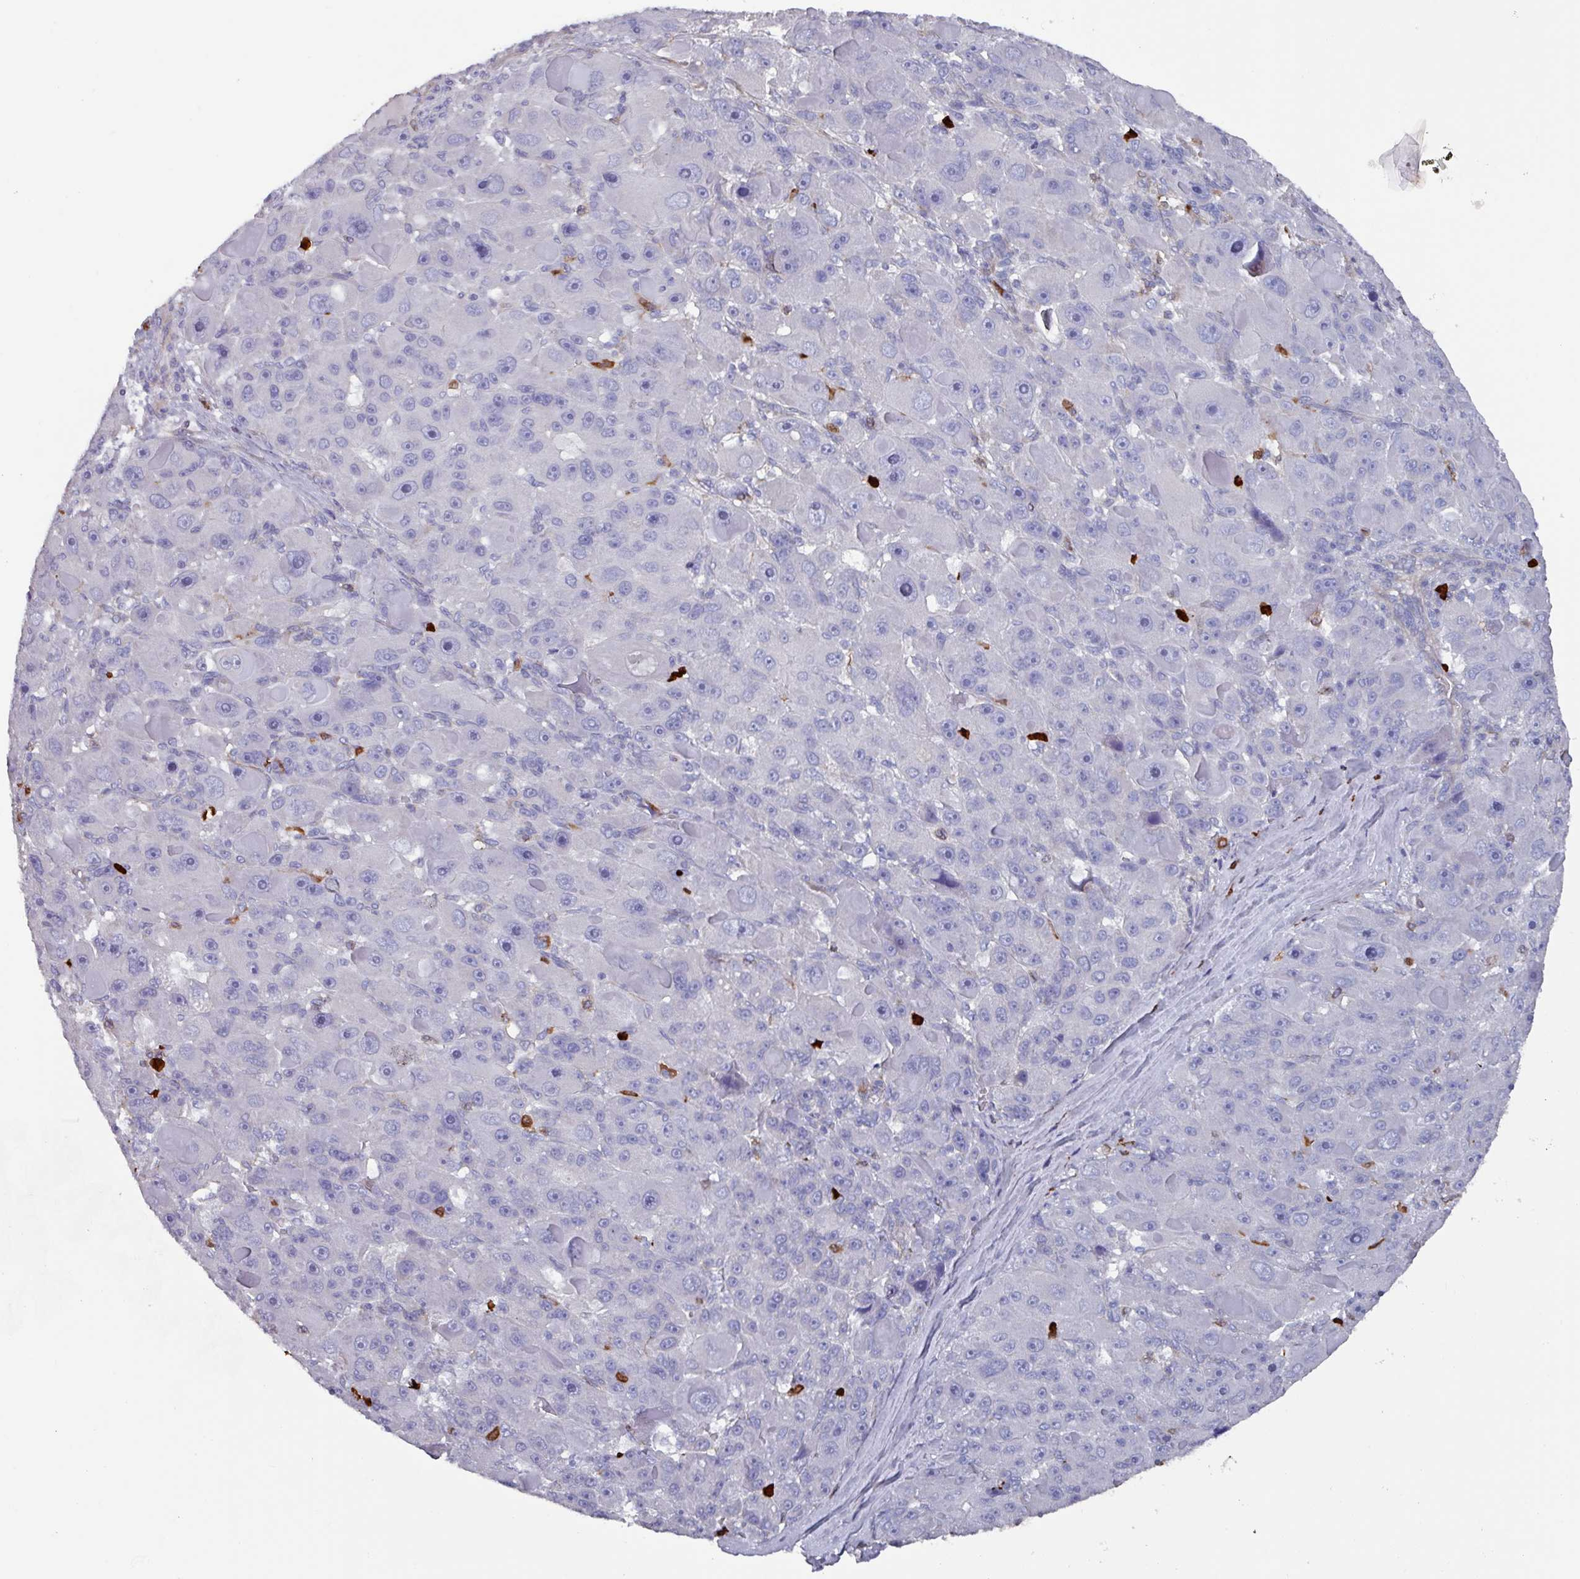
{"staining": {"intensity": "negative", "quantity": "none", "location": "none"}, "tissue": "liver cancer", "cell_type": "Tumor cells", "image_type": "cancer", "snomed": [{"axis": "morphology", "description": "Carcinoma, Hepatocellular, NOS"}, {"axis": "topography", "description": "Liver"}], "caption": "High power microscopy image of an immunohistochemistry histopathology image of hepatocellular carcinoma (liver), revealing no significant positivity in tumor cells.", "gene": "UQCC2", "patient": {"sex": "male", "age": 76}}